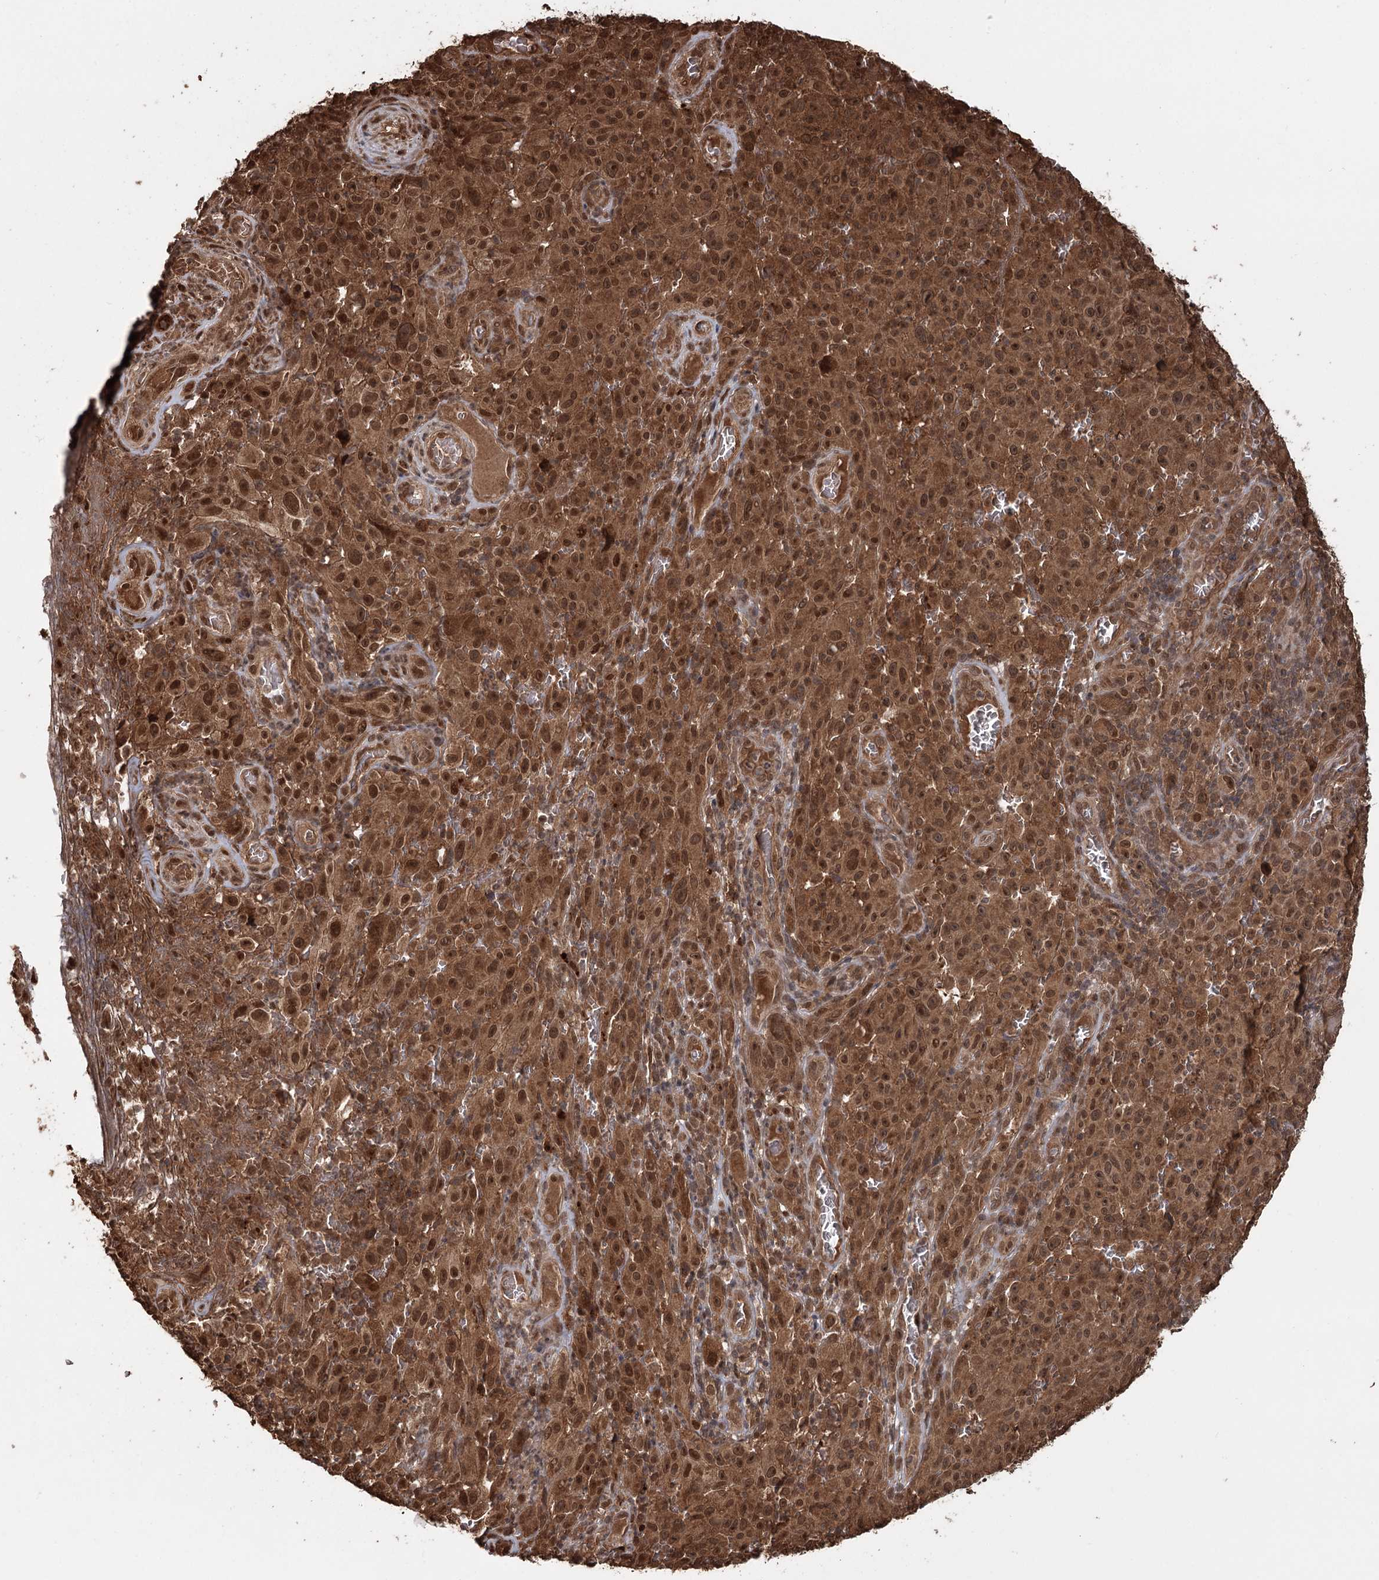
{"staining": {"intensity": "moderate", "quantity": ">75%", "location": "cytoplasmic/membranous,nuclear"}, "tissue": "melanoma", "cell_type": "Tumor cells", "image_type": "cancer", "snomed": [{"axis": "morphology", "description": "Malignant melanoma, NOS"}, {"axis": "topography", "description": "Skin"}], "caption": "Immunohistochemical staining of human melanoma displays medium levels of moderate cytoplasmic/membranous and nuclear staining in about >75% of tumor cells.", "gene": "N6AMT1", "patient": {"sex": "female", "age": 82}}